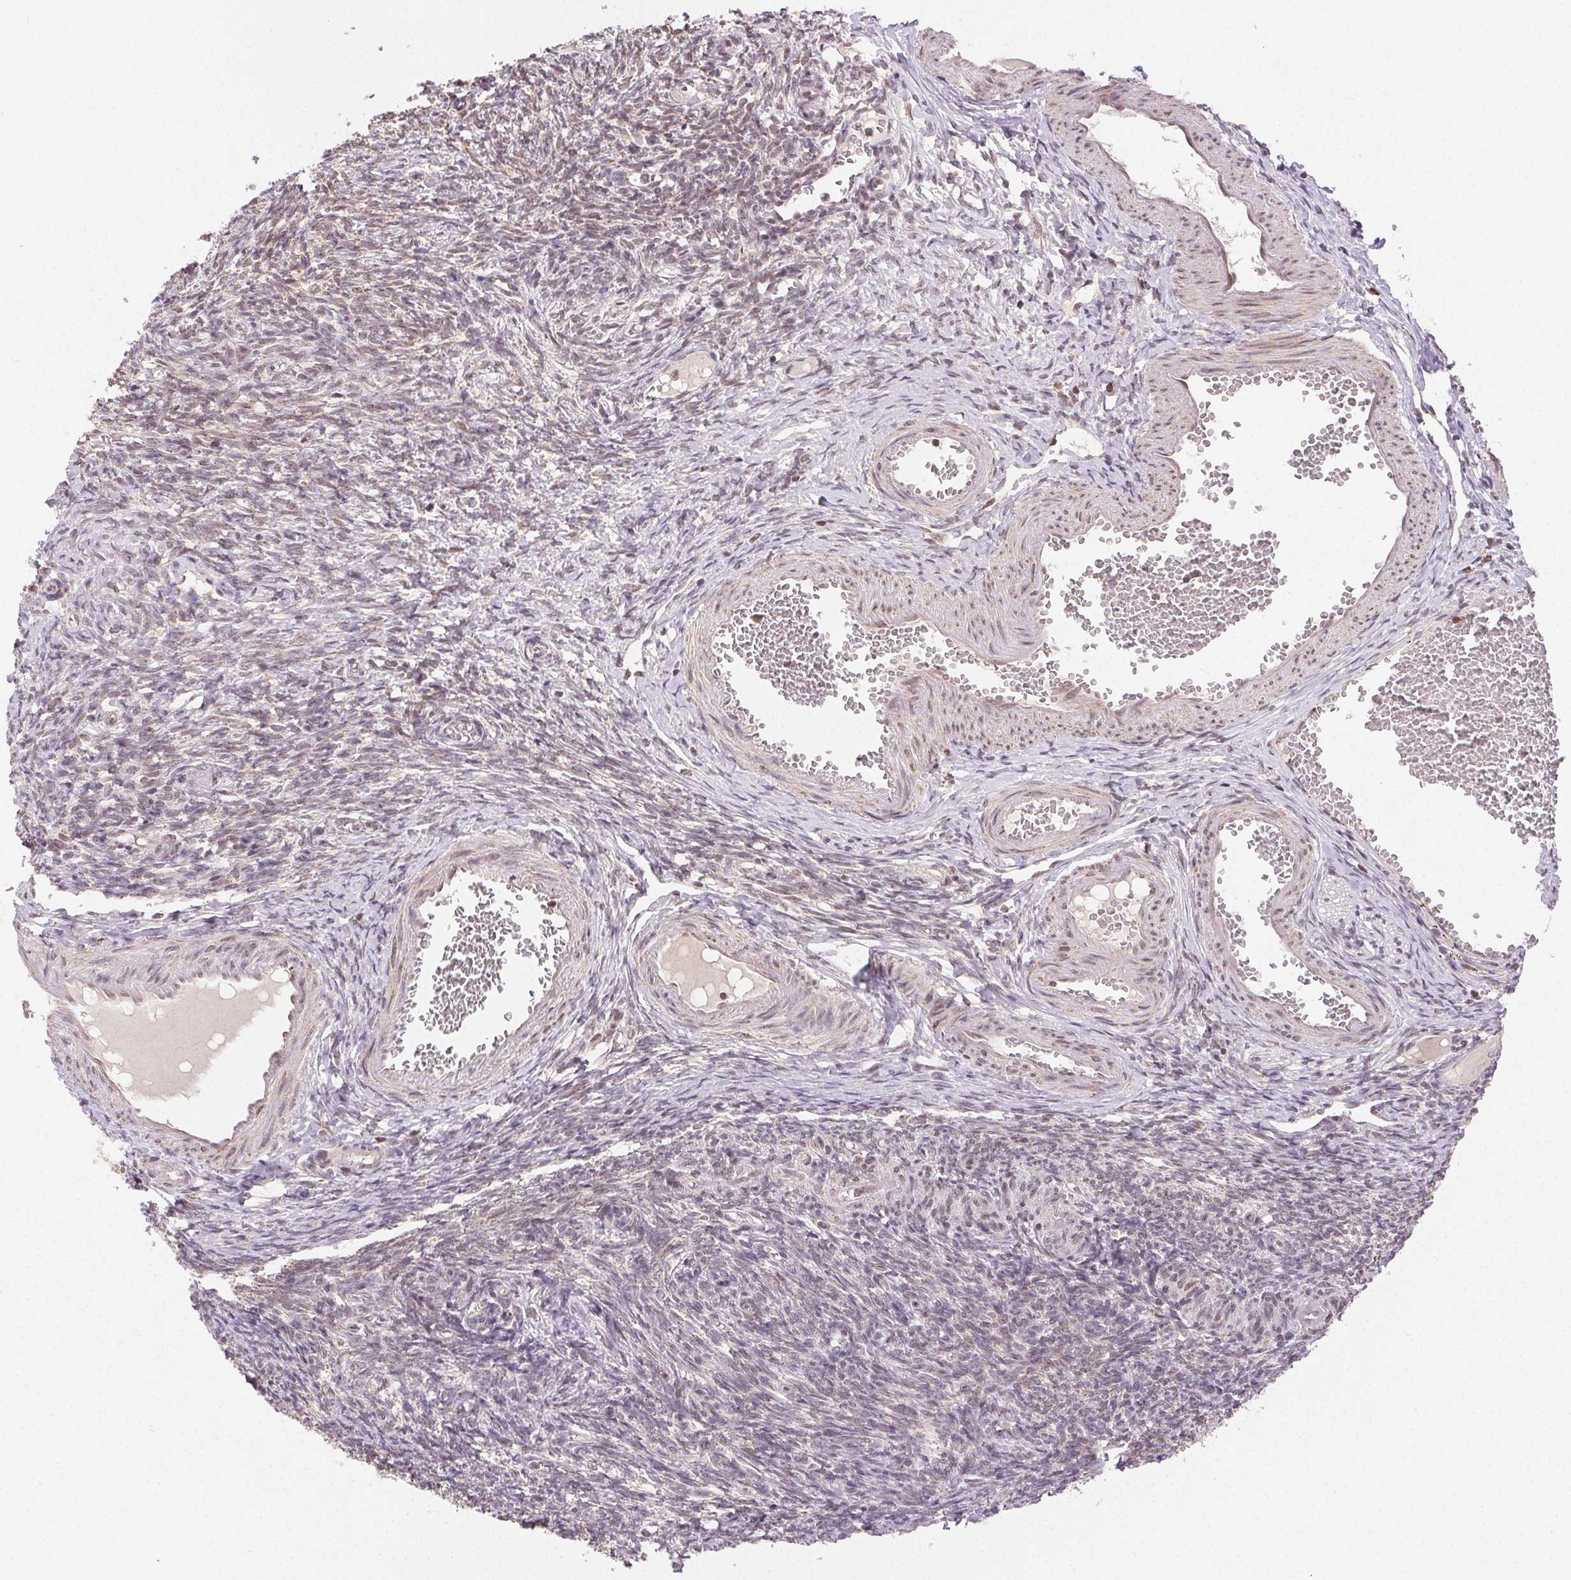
{"staining": {"intensity": "strong", "quantity": "25%-75%", "location": "cytoplasmic/membranous"}, "tissue": "ovary", "cell_type": "Follicle cells", "image_type": "normal", "snomed": [{"axis": "morphology", "description": "Normal tissue, NOS"}, {"axis": "topography", "description": "Ovary"}], "caption": "Follicle cells display high levels of strong cytoplasmic/membranous positivity in about 25%-75% of cells in benign ovary. (DAB (3,3'-diaminobenzidine) = brown stain, brightfield microscopy at high magnification).", "gene": "PIWIL4", "patient": {"sex": "female", "age": 39}}